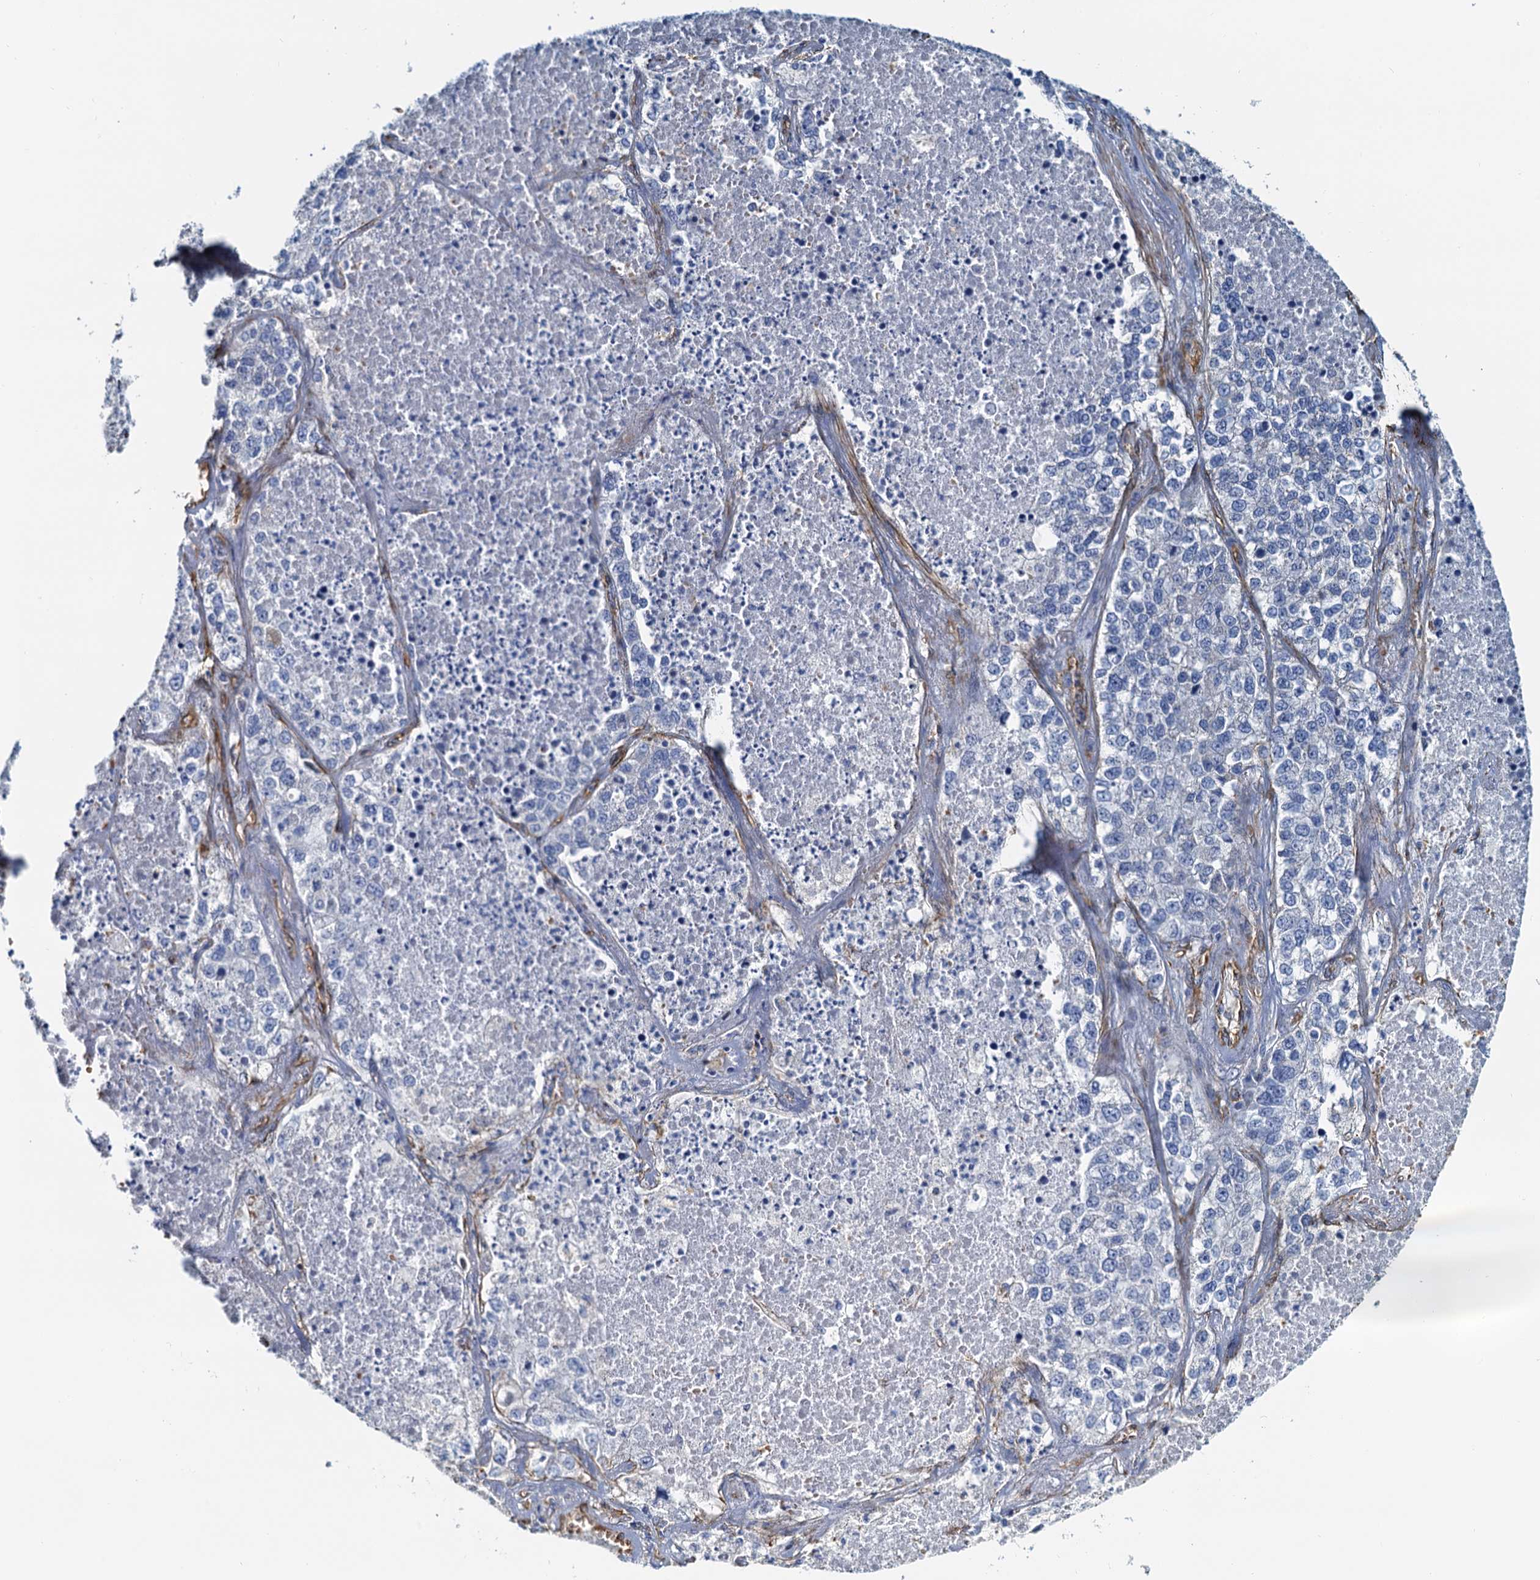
{"staining": {"intensity": "negative", "quantity": "none", "location": "none"}, "tissue": "lung cancer", "cell_type": "Tumor cells", "image_type": "cancer", "snomed": [{"axis": "morphology", "description": "Adenocarcinoma, NOS"}, {"axis": "topography", "description": "Lung"}], "caption": "An image of human lung adenocarcinoma is negative for staining in tumor cells.", "gene": "DGKG", "patient": {"sex": "male", "age": 49}}